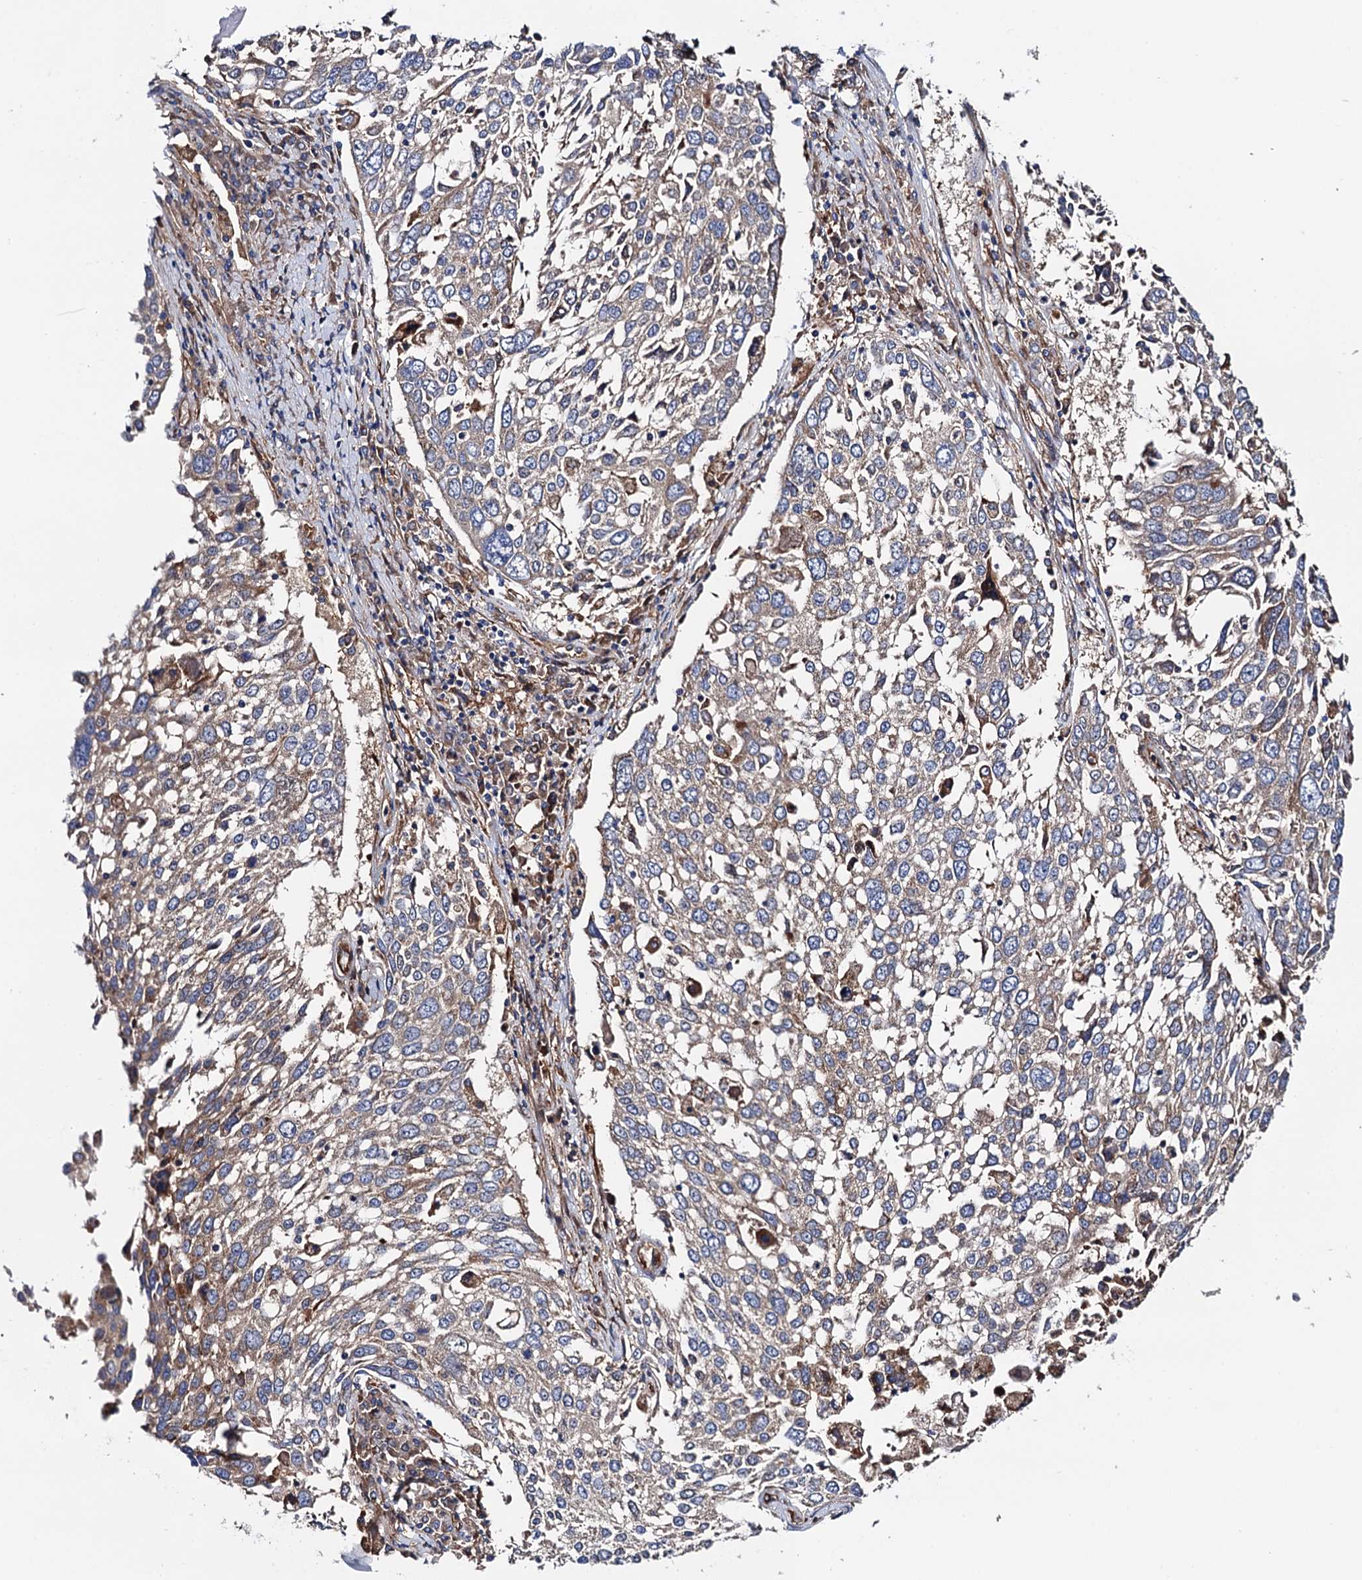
{"staining": {"intensity": "weak", "quantity": "25%-75%", "location": "cytoplasmic/membranous"}, "tissue": "lung cancer", "cell_type": "Tumor cells", "image_type": "cancer", "snomed": [{"axis": "morphology", "description": "Squamous cell carcinoma, NOS"}, {"axis": "topography", "description": "Lung"}], "caption": "Immunohistochemical staining of human lung squamous cell carcinoma shows low levels of weak cytoplasmic/membranous positivity in approximately 25%-75% of tumor cells.", "gene": "MRPL48", "patient": {"sex": "male", "age": 65}}